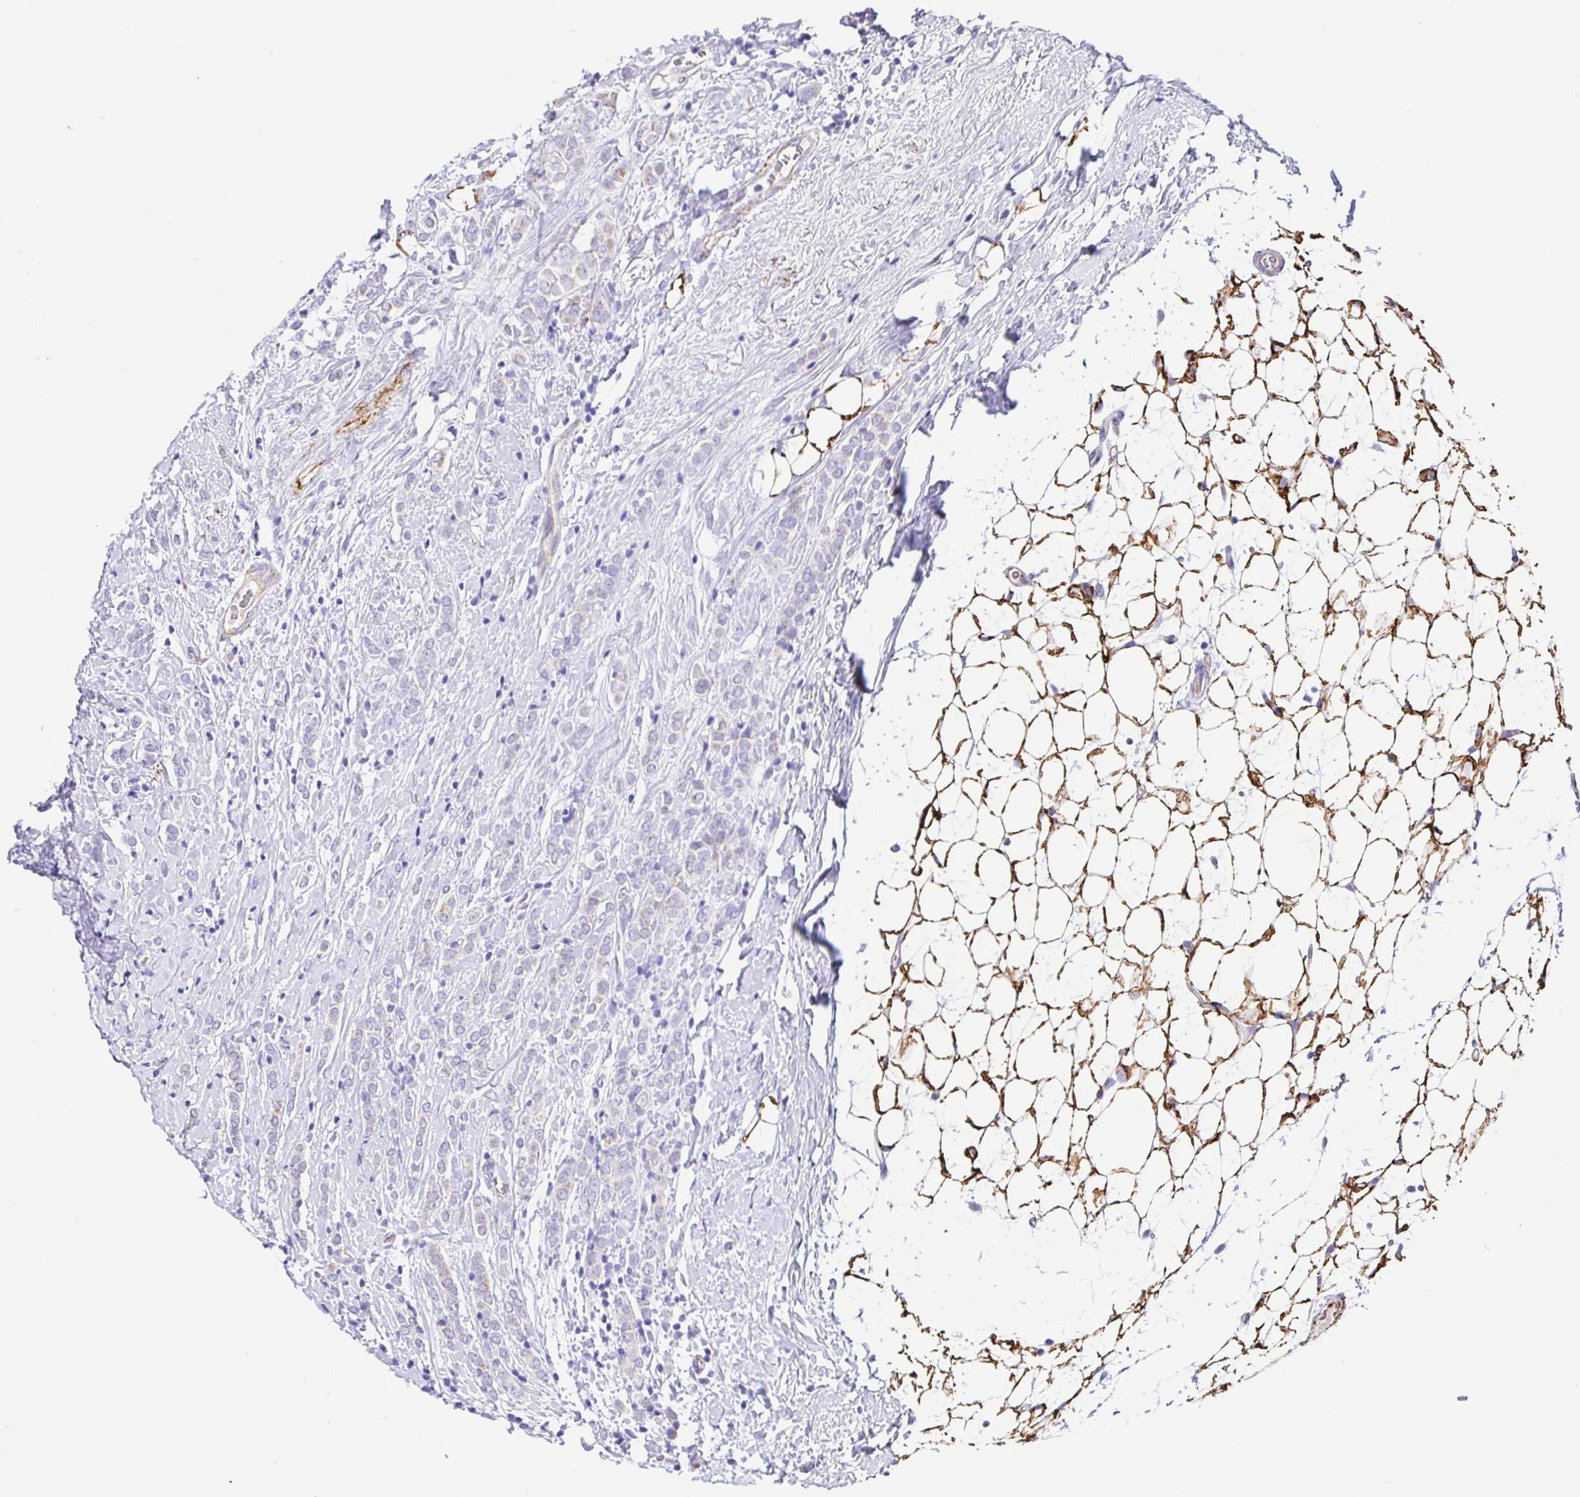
{"staining": {"intensity": "negative", "quantity": "none", "location": "none"}, "tissue": "breast cancer", "cell_type": "Tumor cells", "image_type": "cancer", "snomed": [{"axis": "morphology", "description": "Lobular carcinoma"}, {"axis": "topography", "description": "Breast"}], "caption": "Tumor cells show no significant protein expression in breast lobular carcinoma.", "gene": "MAOA", "patient": {"sex": "female", "age": 49}}